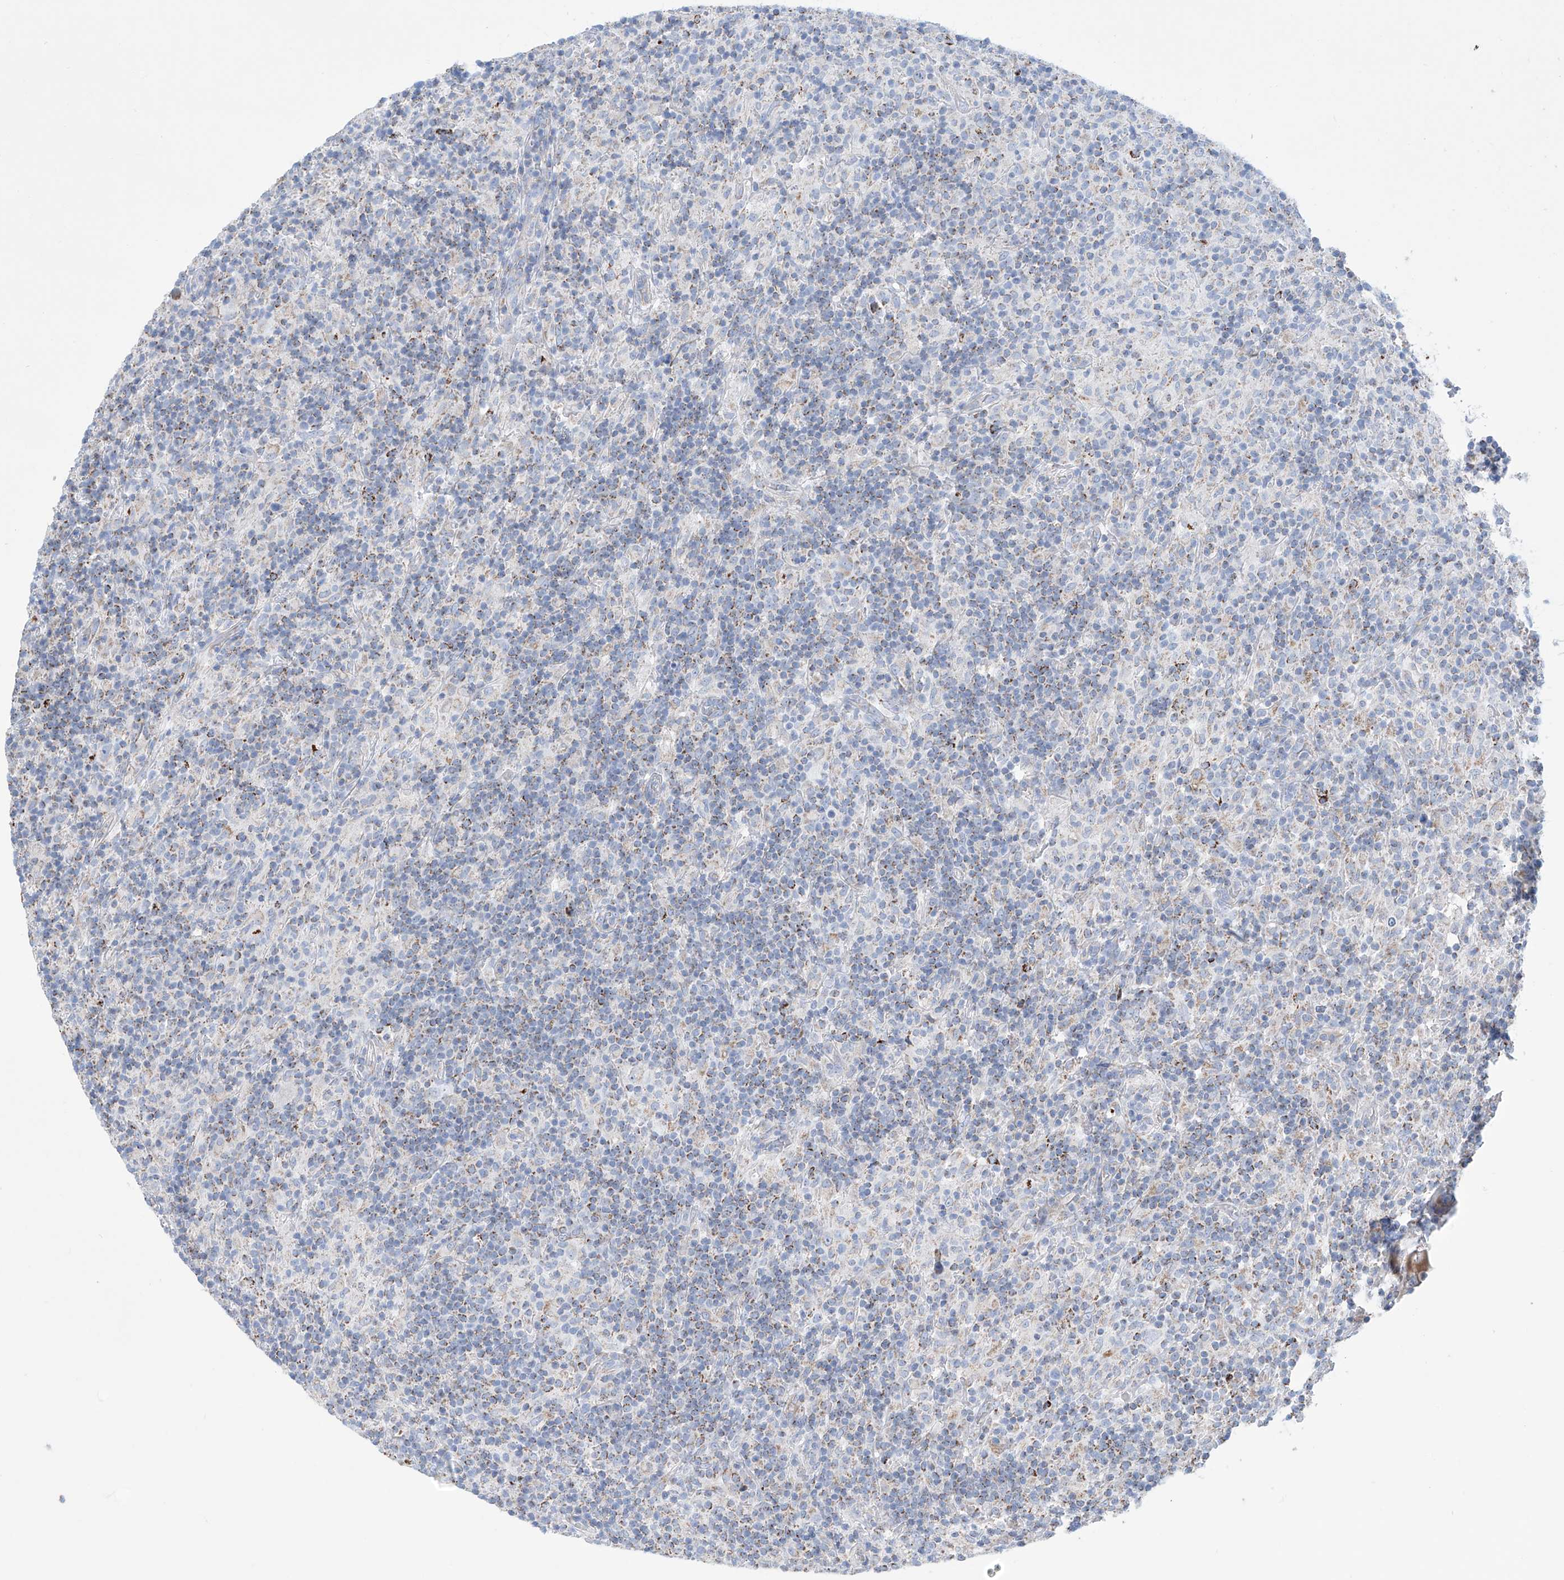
{"staining": {"intensity": "negative", "quantity": "none", "location": "none"}, "tissue": "lymphoma", "cell_type": "Tumor cells", "image_type": "cancer", "snomed": [{"axis": "morphology", "description": "Hodgkin's disease, NOS"}, {"axis": "topography", "description": "Lymph node"}], "caption": "A photomicrograph of Hodgkin's disease stained for a protein exhibits no brown staining in tumor cells.", "gene": "ALDH6A1", "patient": {"sex": "male", "age": 70}}